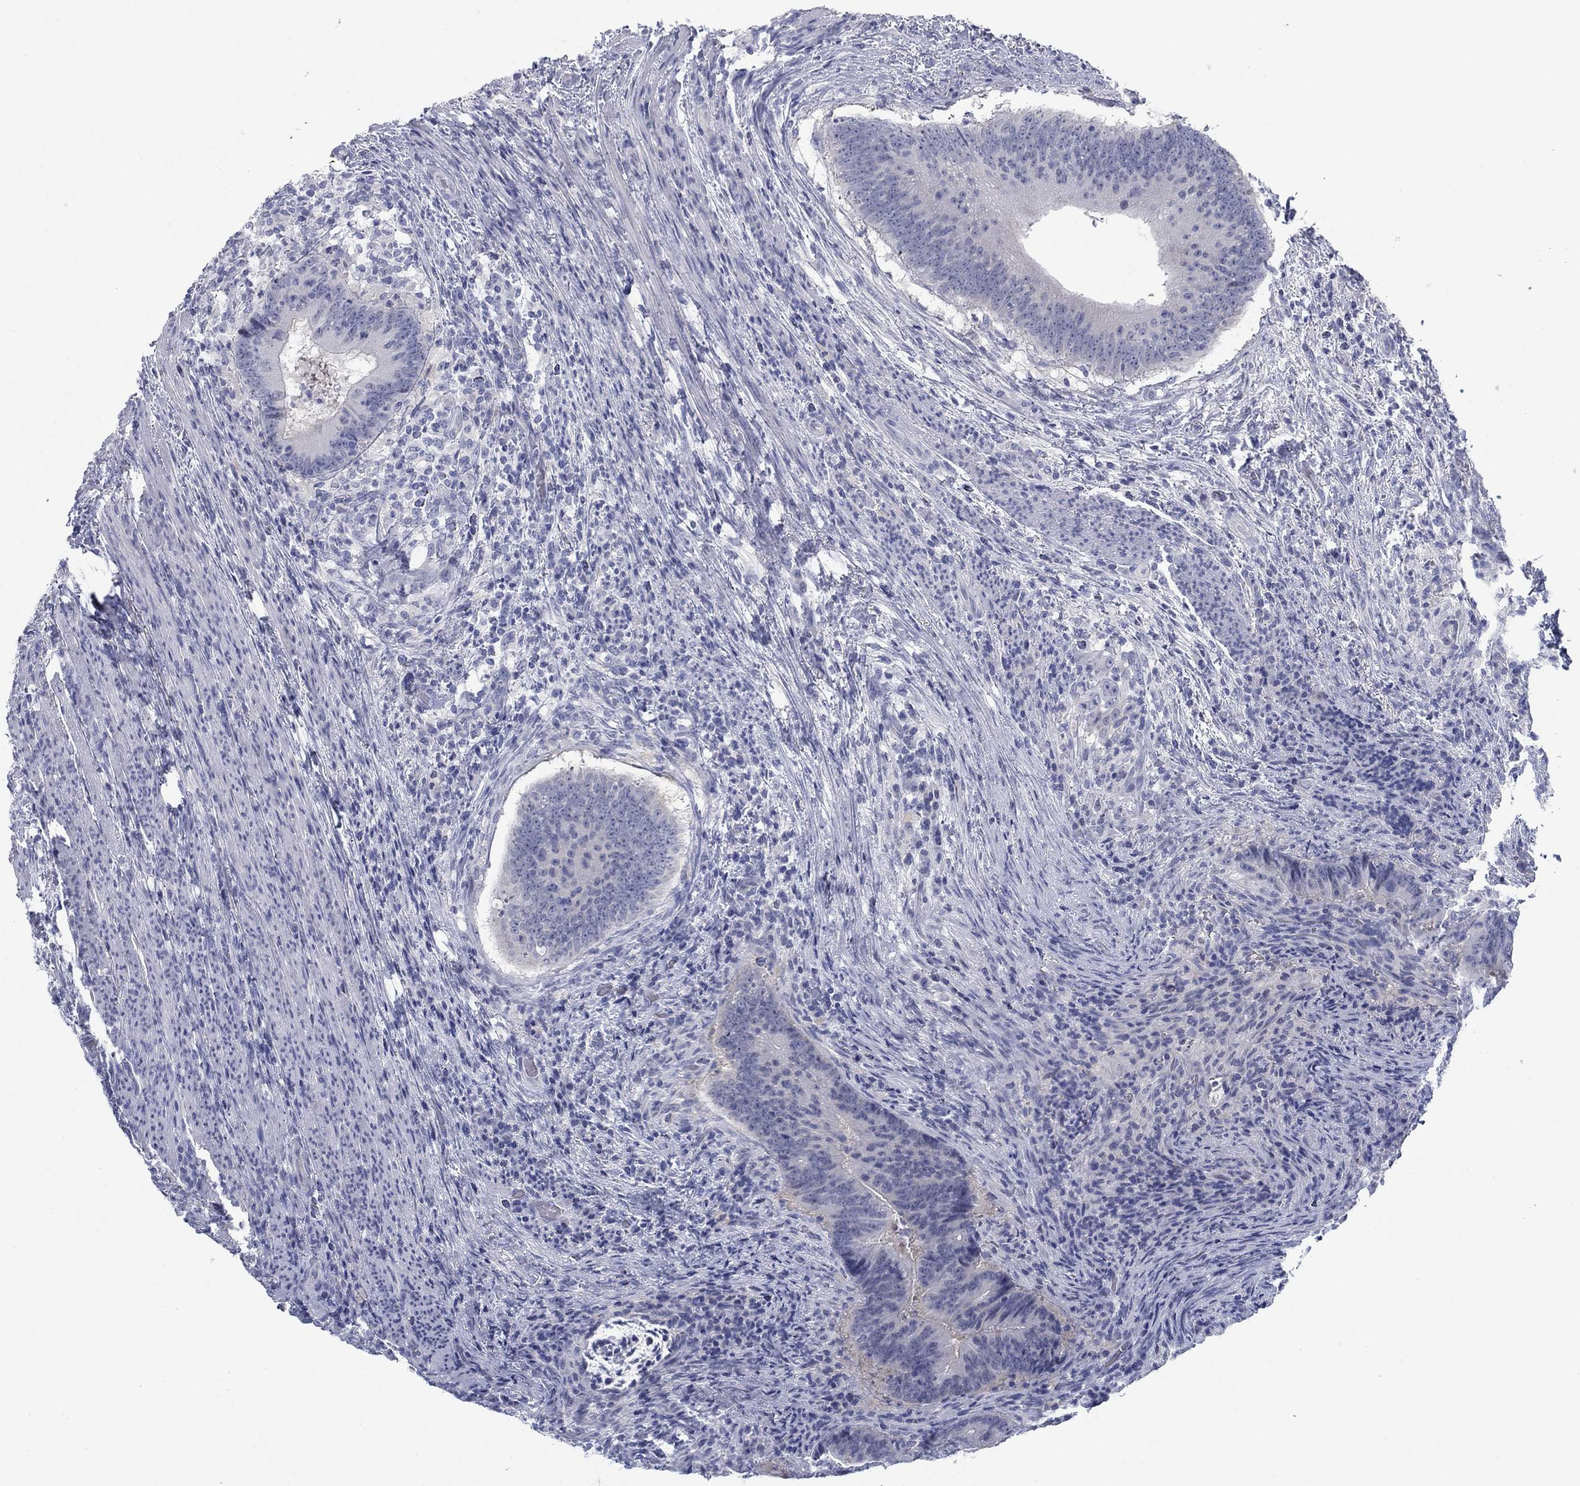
{"staining": {"intensity": "negative", "quantity": "none", "location": "none"}, "tissue": "colorectal cancer", "cell_type": "Tumor cells", "image_type": "cancer", "snomed": [{"axis": "morphology", "description": "Adenocarcinoma, NOS"}, {"axis": "topography", "description": "Colon"}], "caption": "This is an immunohistochemistry micrograph of colorectal adenocarcinoma. There is no positivity in tumor cells.", "gene": "DNAL1", "patient": {"sex": "female", "age": 87}}